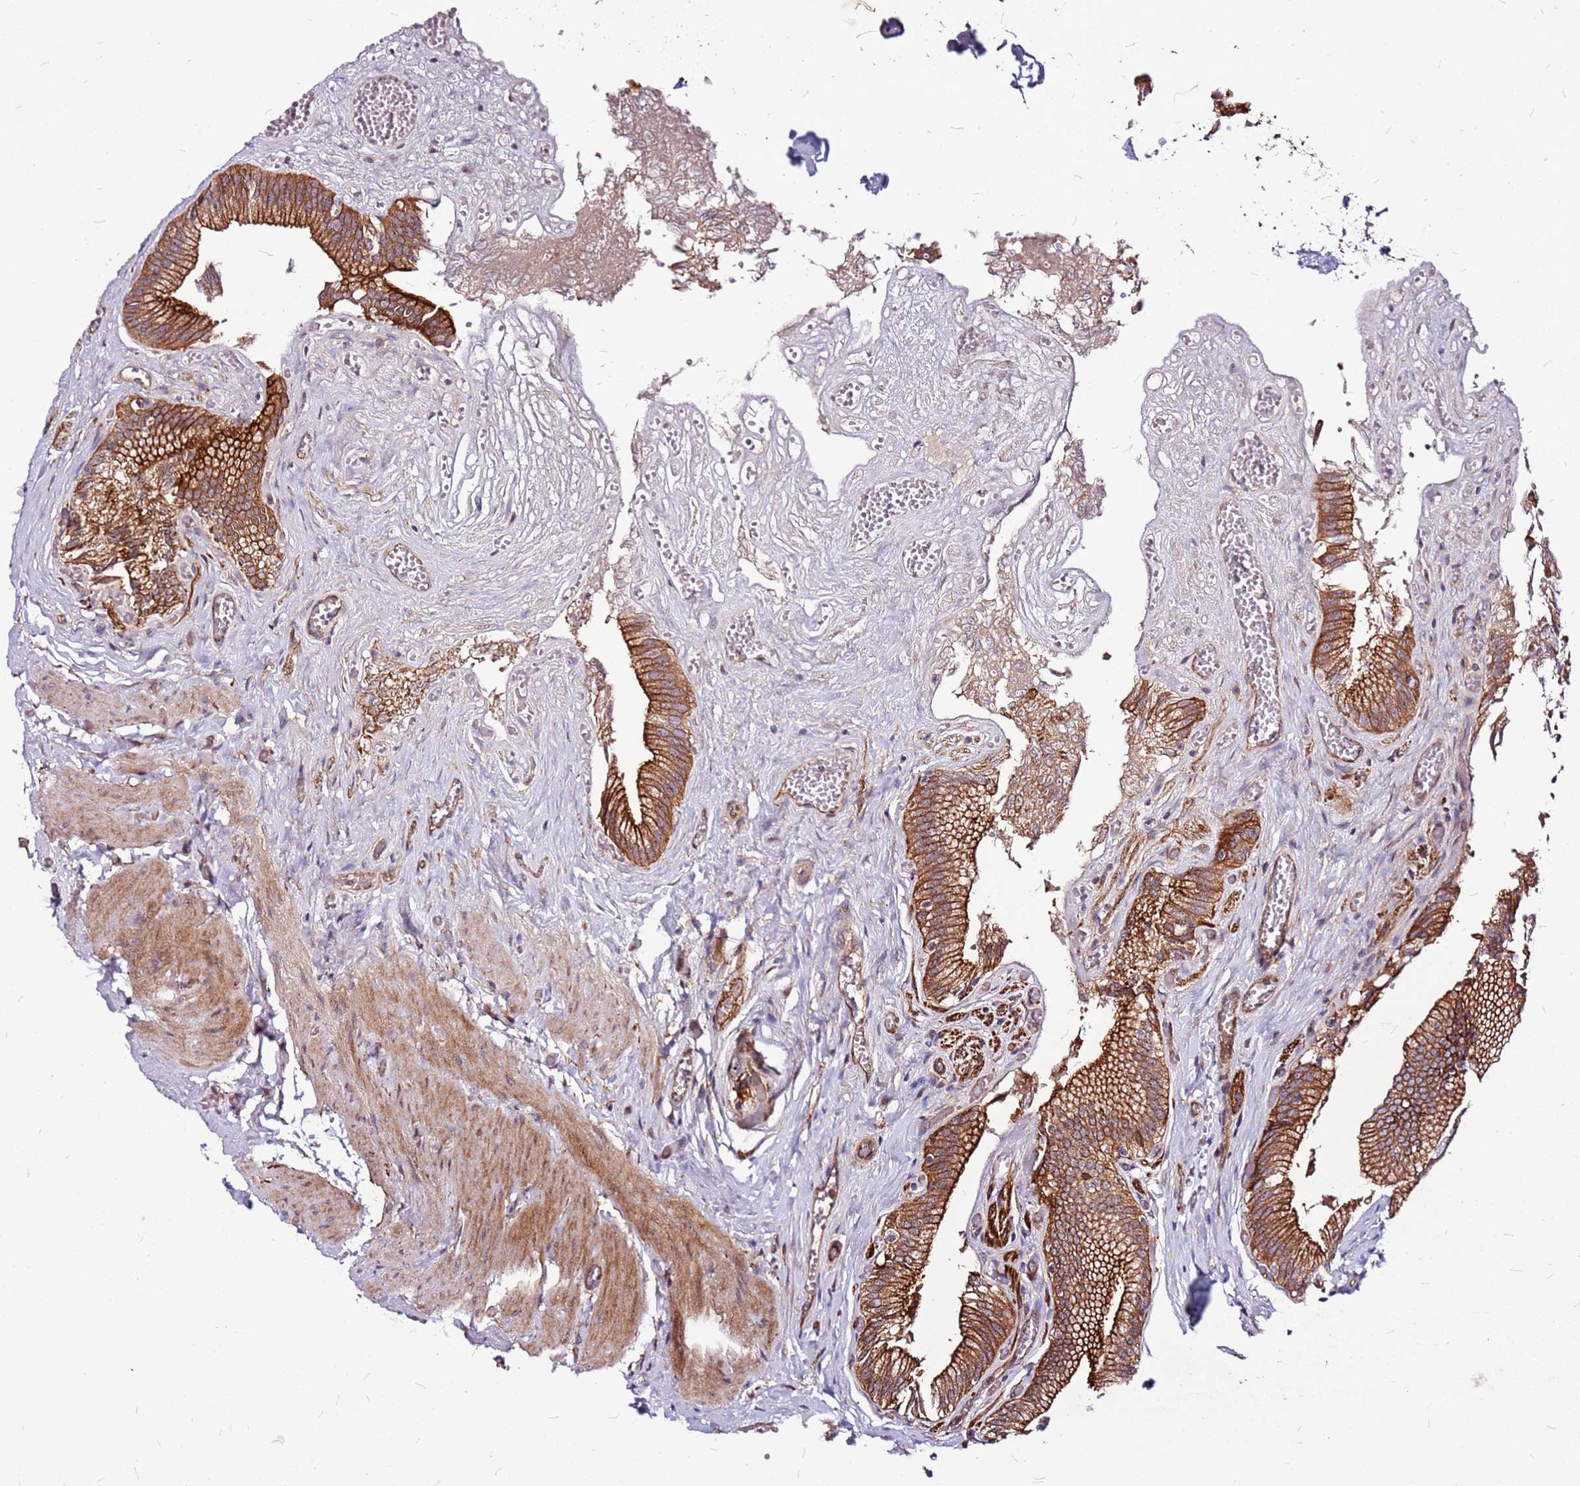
{"staining": {"intensity": "strong", "quantity": ">75%", "location": "cytoplasmic/membranous"}, "tissue": "gallbladder", "cell_type": "Glandular cells", "image_type": "normal", "snomed": [{"axis": "morphology", "description": "Normal tissue, NOS"}, {"axis": "topography", "description": "Gallbladder"}, {"axis": "topography", "description": "Peripheral nerve tissue"}], "caption": "The histopathology image displays staining of unremarkable gallbladder, revealing strong cytoplasmic/membranous protein expression (brown color) within glandular cells.", "gene": "TOPAZ1", "patient": {"sex": "male", "age": 17}}